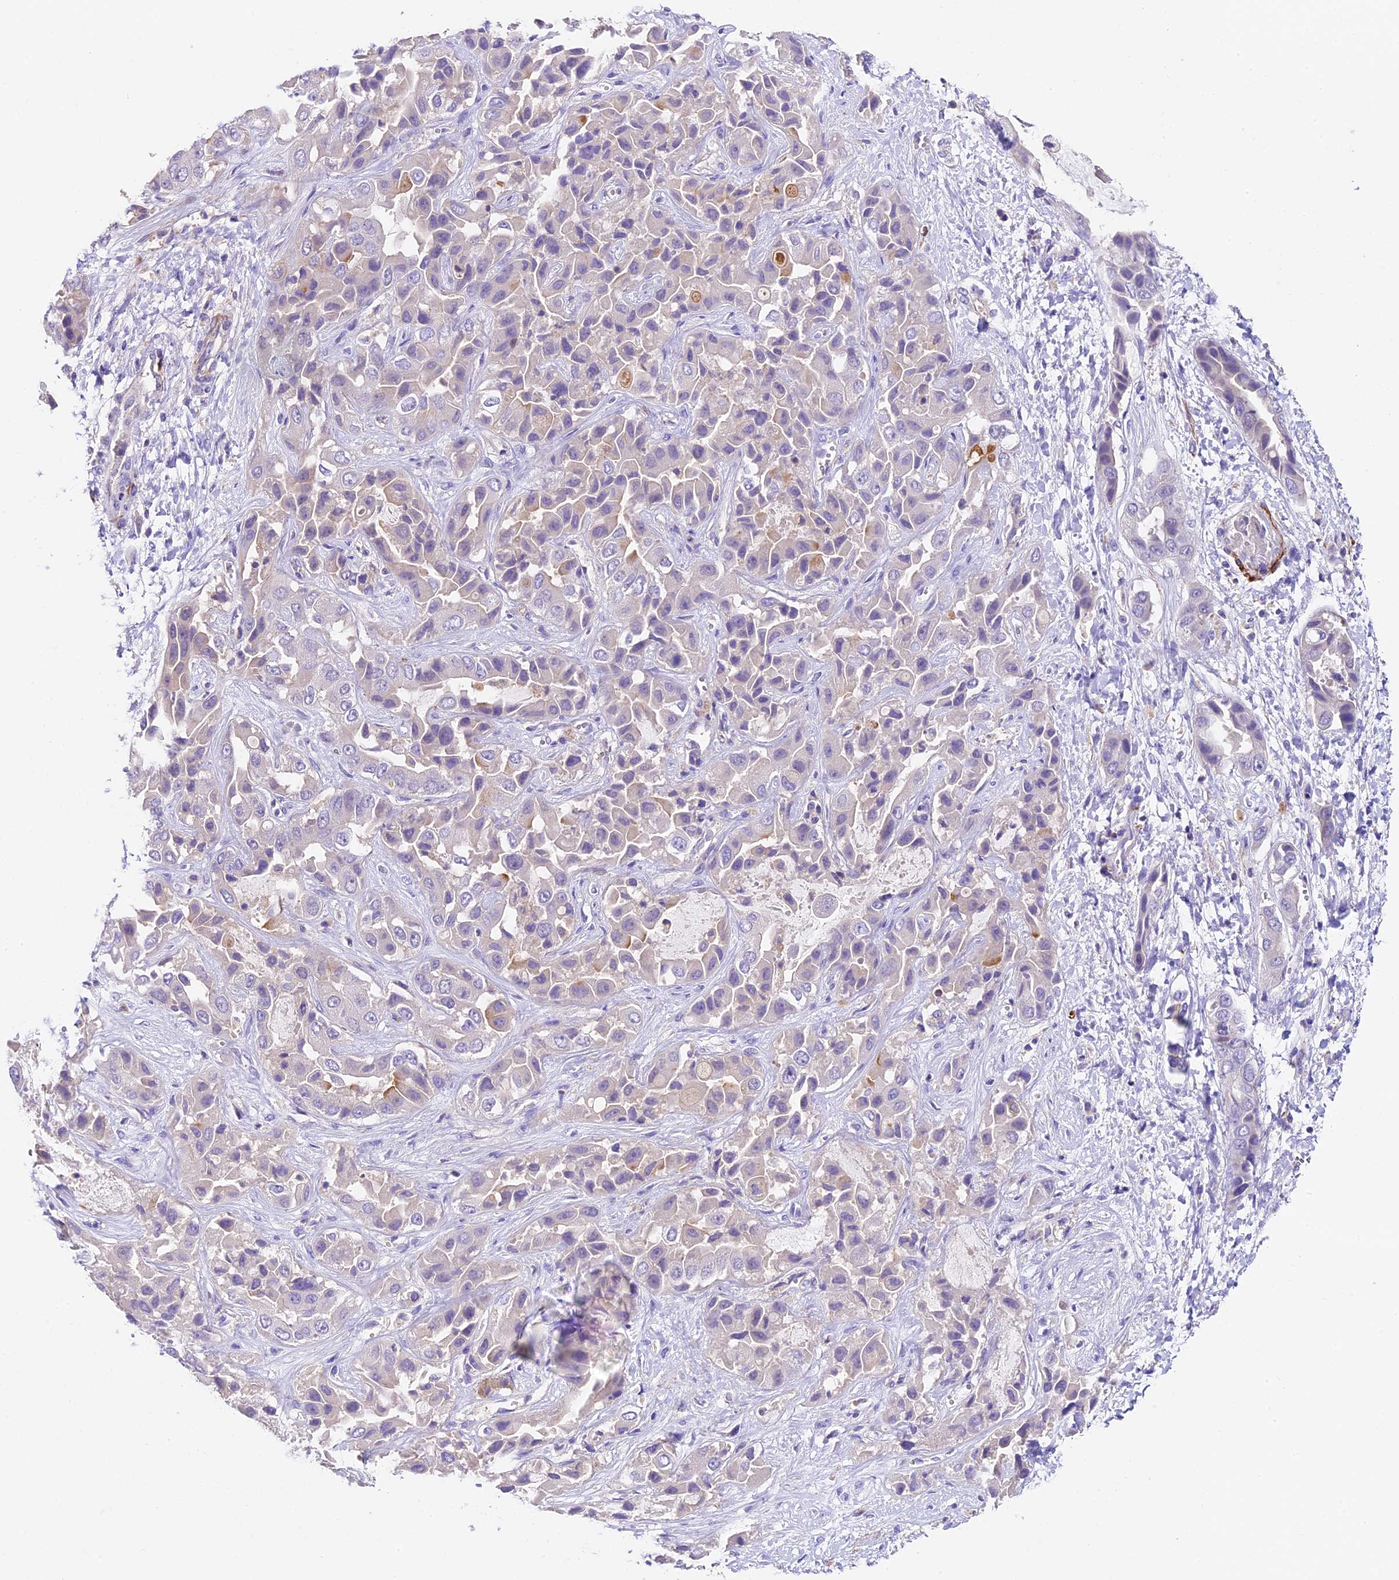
{"staining": {"intensity": "negative", "quantity": "none", "location": "none"}, "tissue": "liver cancer", "cell_type": "Tumor cells", "image_type": "cancer", "snomed": [{"axis": "morphology", "description": "Cholangiocarcinoma"}, {"axis": "topography", "description": "Liver"}], "caption": "Immunohistochemistry of human liver cholangiocarcinoma displays no positivity in tumor cells.", "gene": "TBC1D1", "patient": {"sex": "female", "age": 52}}